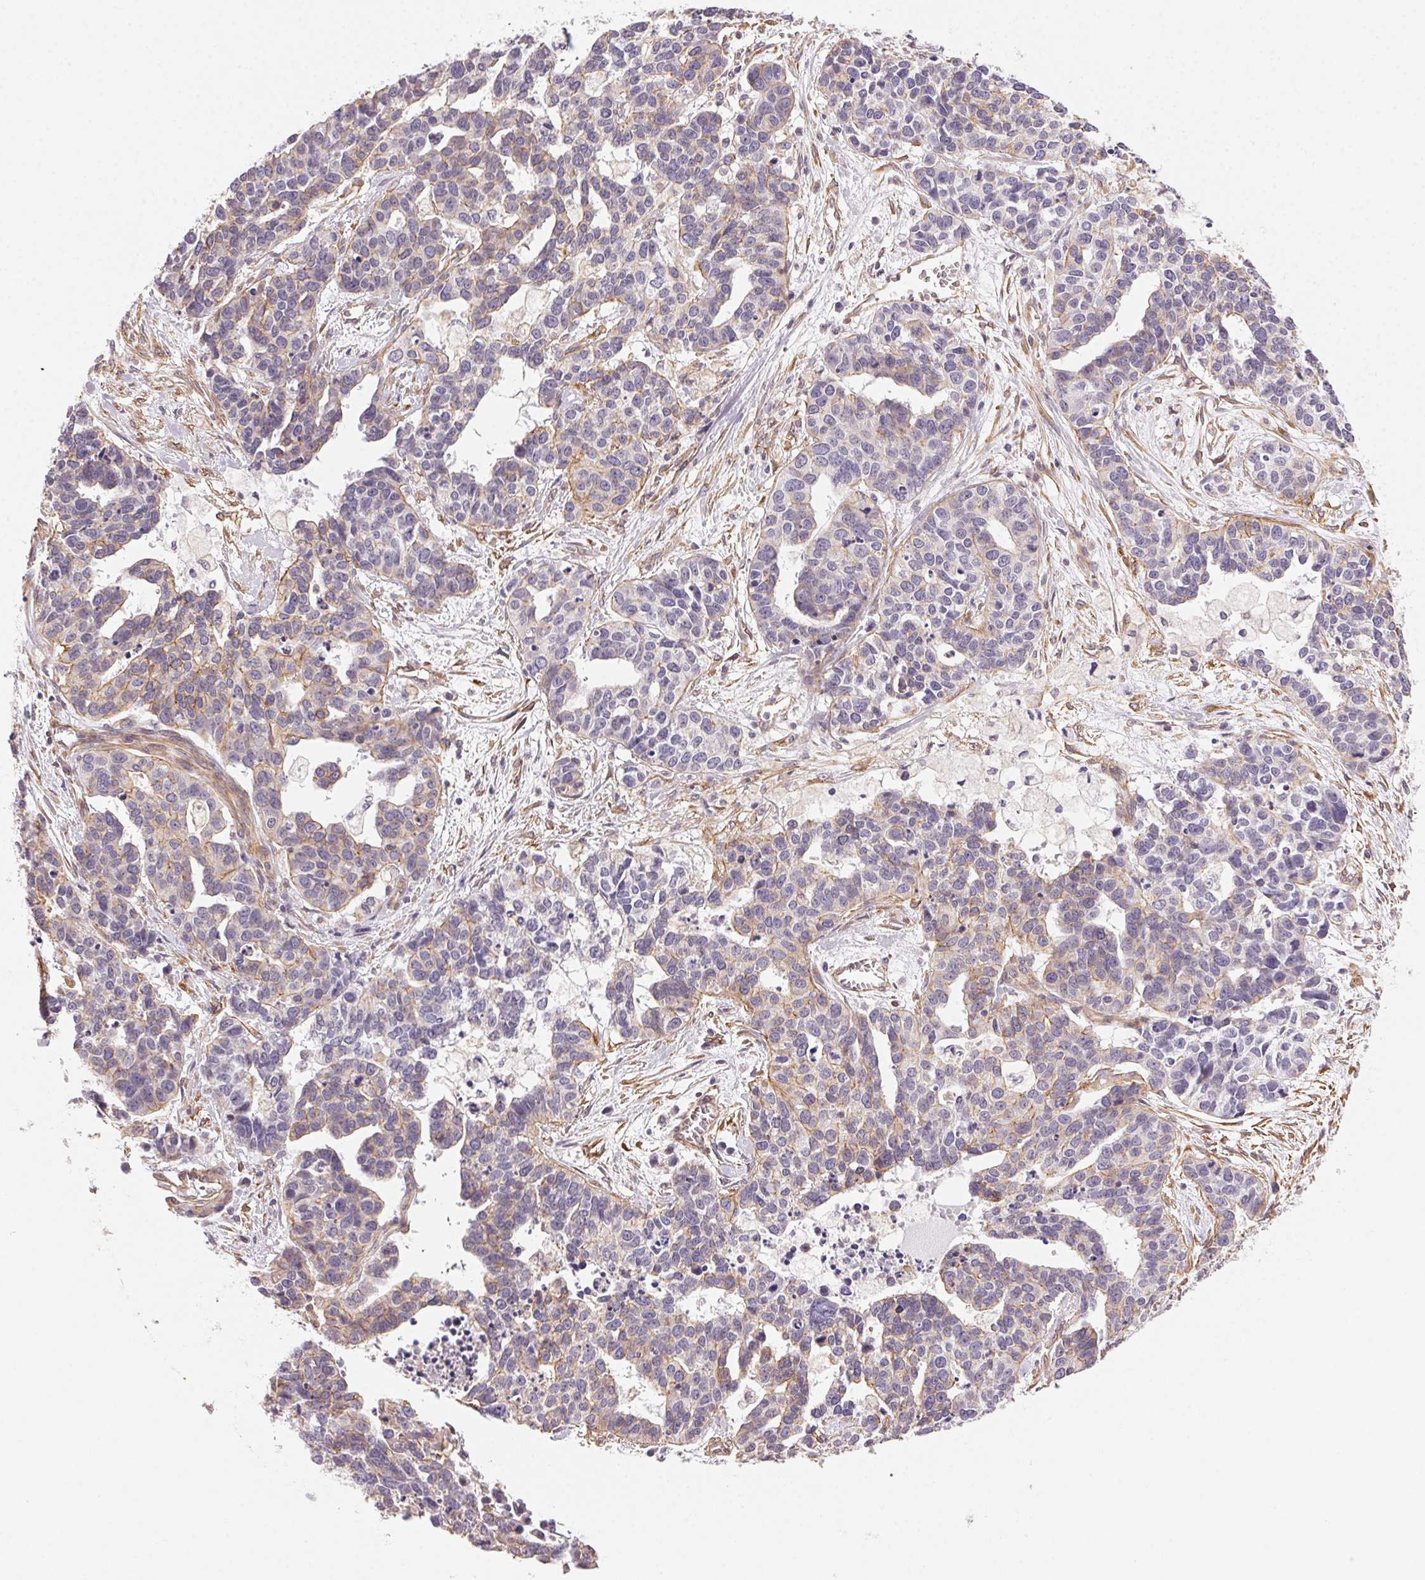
{"staining": {"intensity": "negative", "quantity": "none", "location": "none"}, "tissue": "ovarian cancer", "cell_type": "Tumor cells", "image_type": "cancer", "snomed": [{"axis": "morphology", "description": "Carcinoma, endometroid"}, {"axis": "topography", "description": "Ovary"}], "caption": "Protein analysis of endometroid carcinoma (ovarian) shows no significant expression in tumor cells.", "gene": "PLA2G4F", "patient": {"sex": "female", "age": 65}}